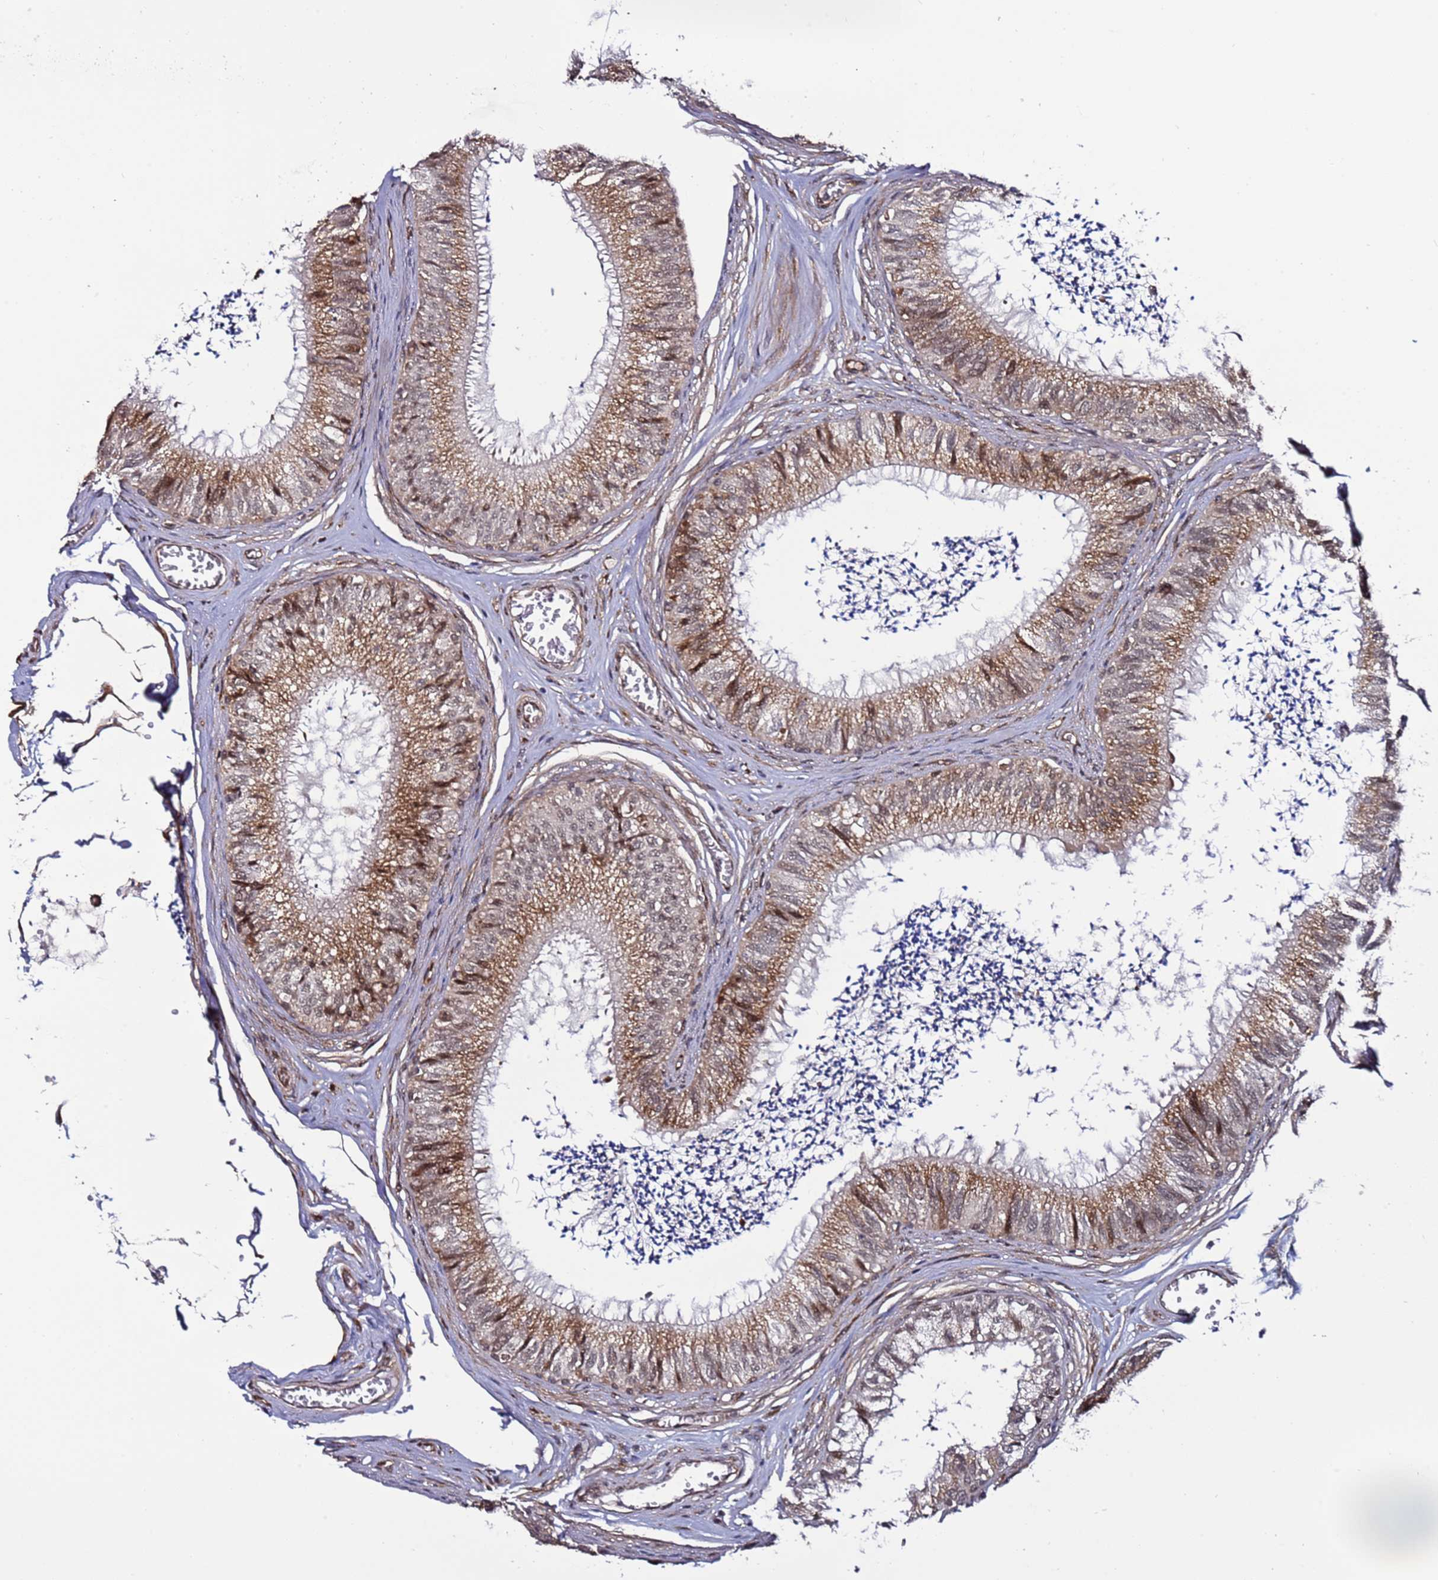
{"staining": {"intensity": "moderate", "quantity": ">75%", "location": "cytoplasmic/membranous,nuclear"}, "tissue": "epididymis", "cell_type": "Glandular cells", "image_type": "normal", "snomed": [{"axis": "morphology", "description": "Normal tissue, NOS"}, {"axis": "topography", "description": "Epididymis"}], "caption": "Glandular cells demonstrate moderate cytoplasmic/membranous,nuclear positivity in approximately >75% of cells in unremarkable epididymis. (IHC, brightfield microscopy, high magnification).", "gene": "POLR2D", "patient": {"sex": "male", "age": 79}}